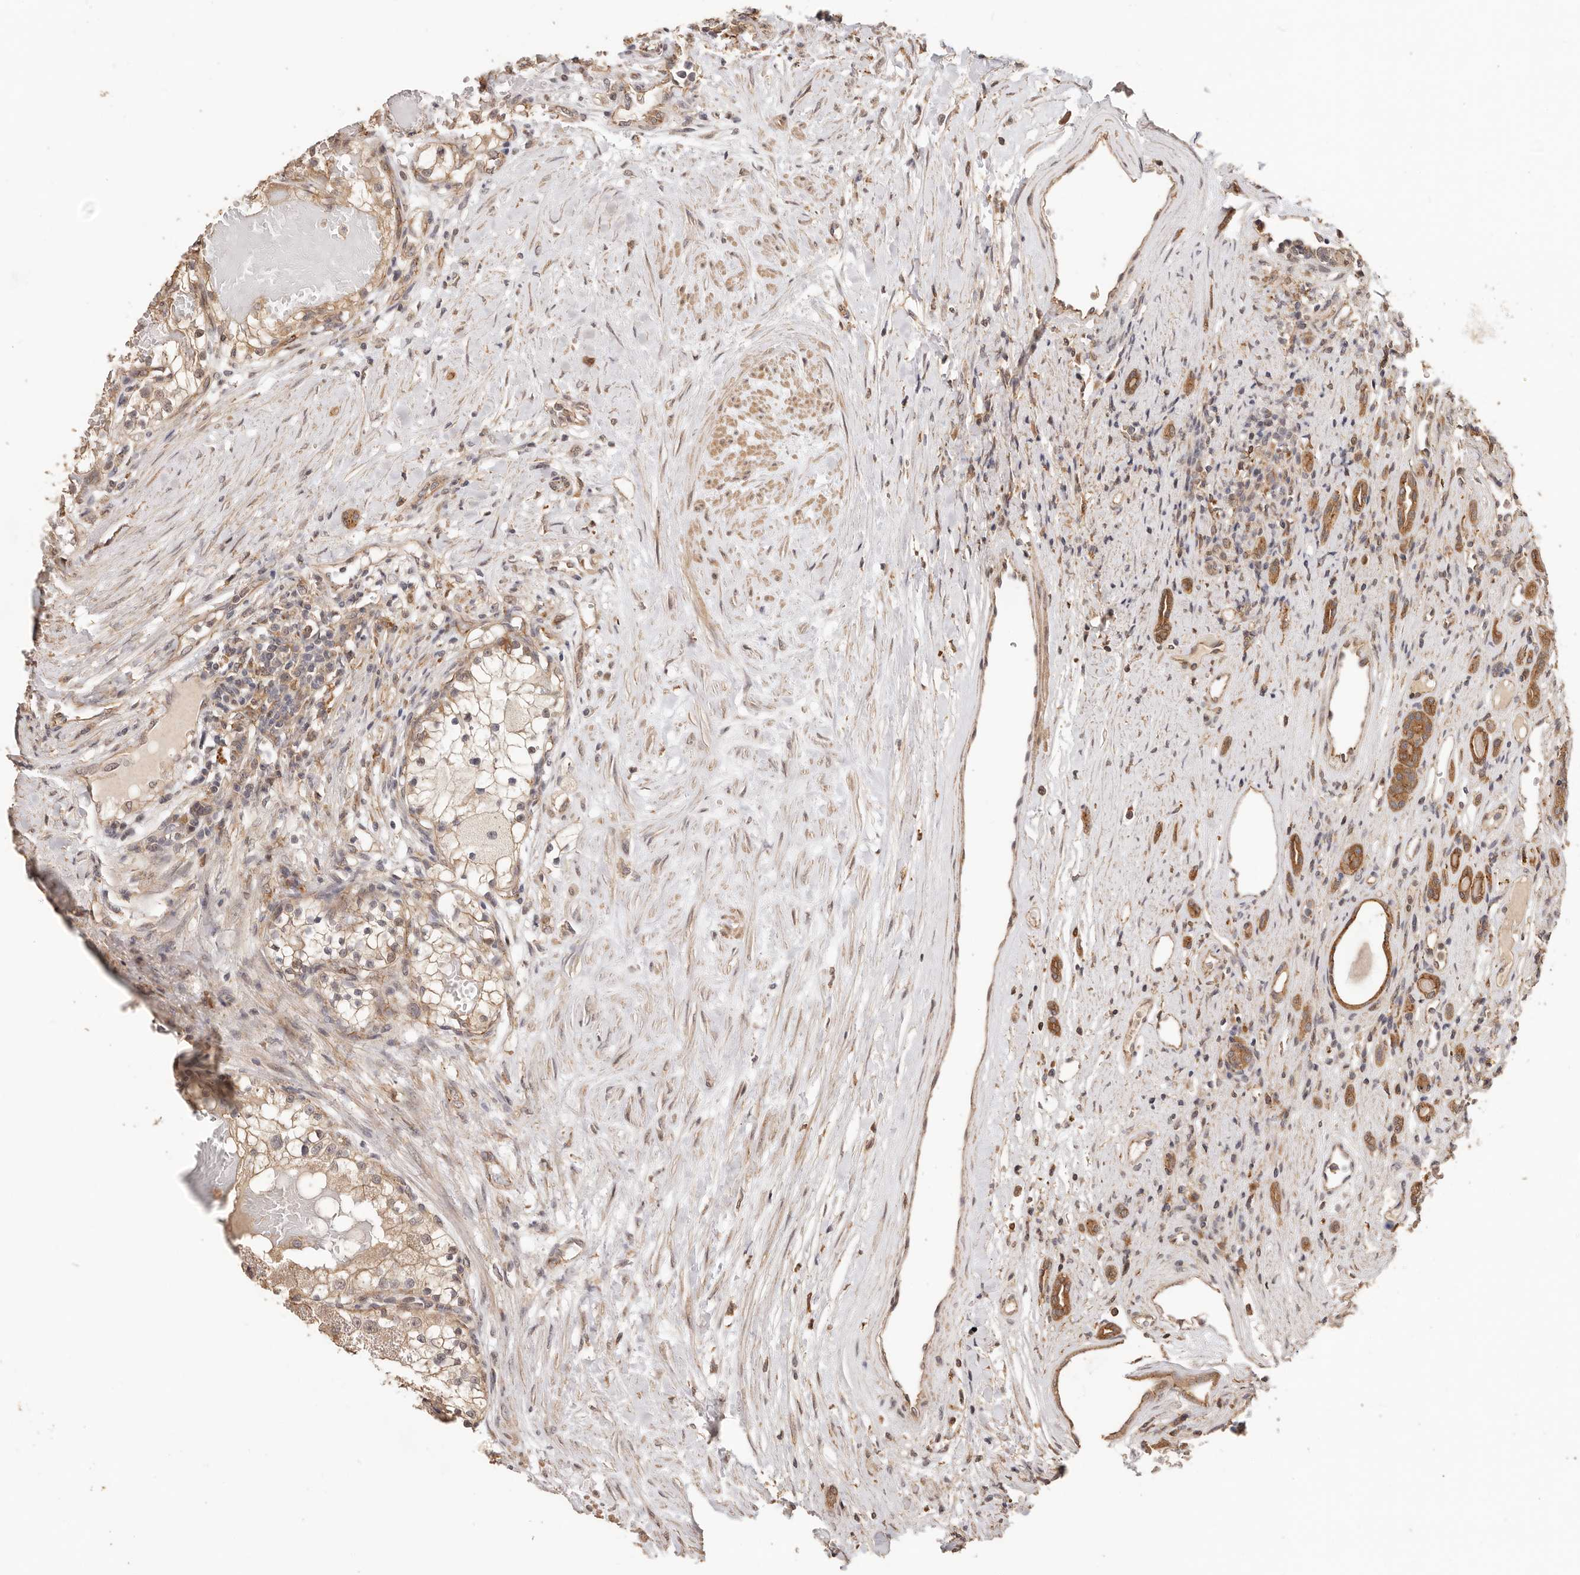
{"staining": {"intensity": "weak", "quantity": "25%-75%", "location": "cytoplasmic/membranous"}, "tissue": "renal cancer", "cell_type": "Tumor cells", "image_type": "cancer", "snomed": [{"axis": "morphology", "description": "Normal tissue, NOS"}, {"axis": "morphology", "description": "Adenocarcinoma, NOS"}, {"axis": "topography", "description": "Kidney"}], "caption": "This photomicrograph reveals renal adenocarcinoma stained with IHC to label a protein in brown. The cytoplasmic/membranous of tumor cells show weak positivity for the protein. Nuclei are counter-stained blue.", "gene": "AFDN", "patient": {"sex": "male", "age": 68}}